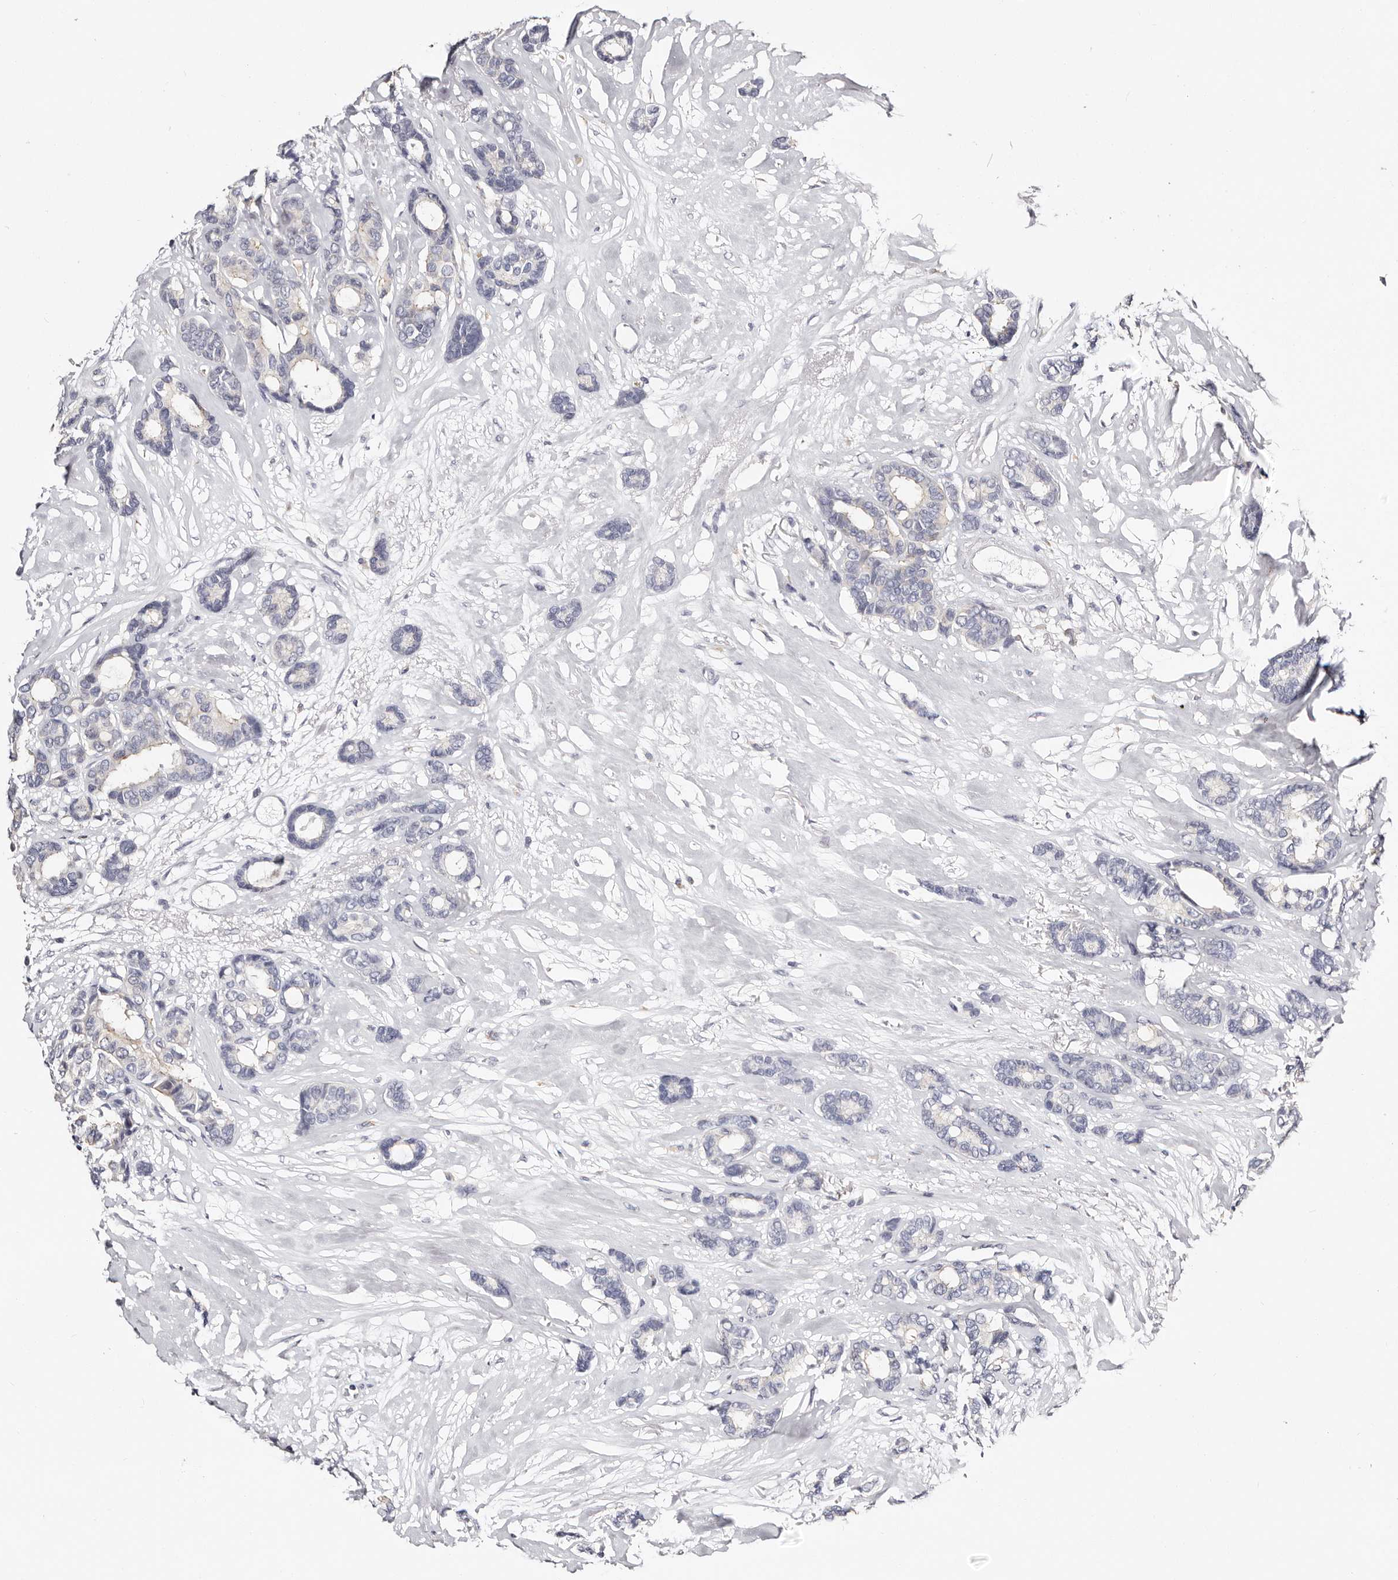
{"staining": {"intensity": "negative", "quantity": "none", "location": "none"}, "tissue": "breast cancer", "cell_type": "Tumor cells", "image_type": "cancer", "snomed": [{"axis": "morphology", "description": "Duct carcinoma"}, {"axis": "topography", "description": "Breast"}], "caption": "Human intraductal carcinoma (breast) stained for a protein using IHC reveals no positivity in tumor cells.", "gene": "ROM1", "patient": {"sex": "female", "age": 87}}